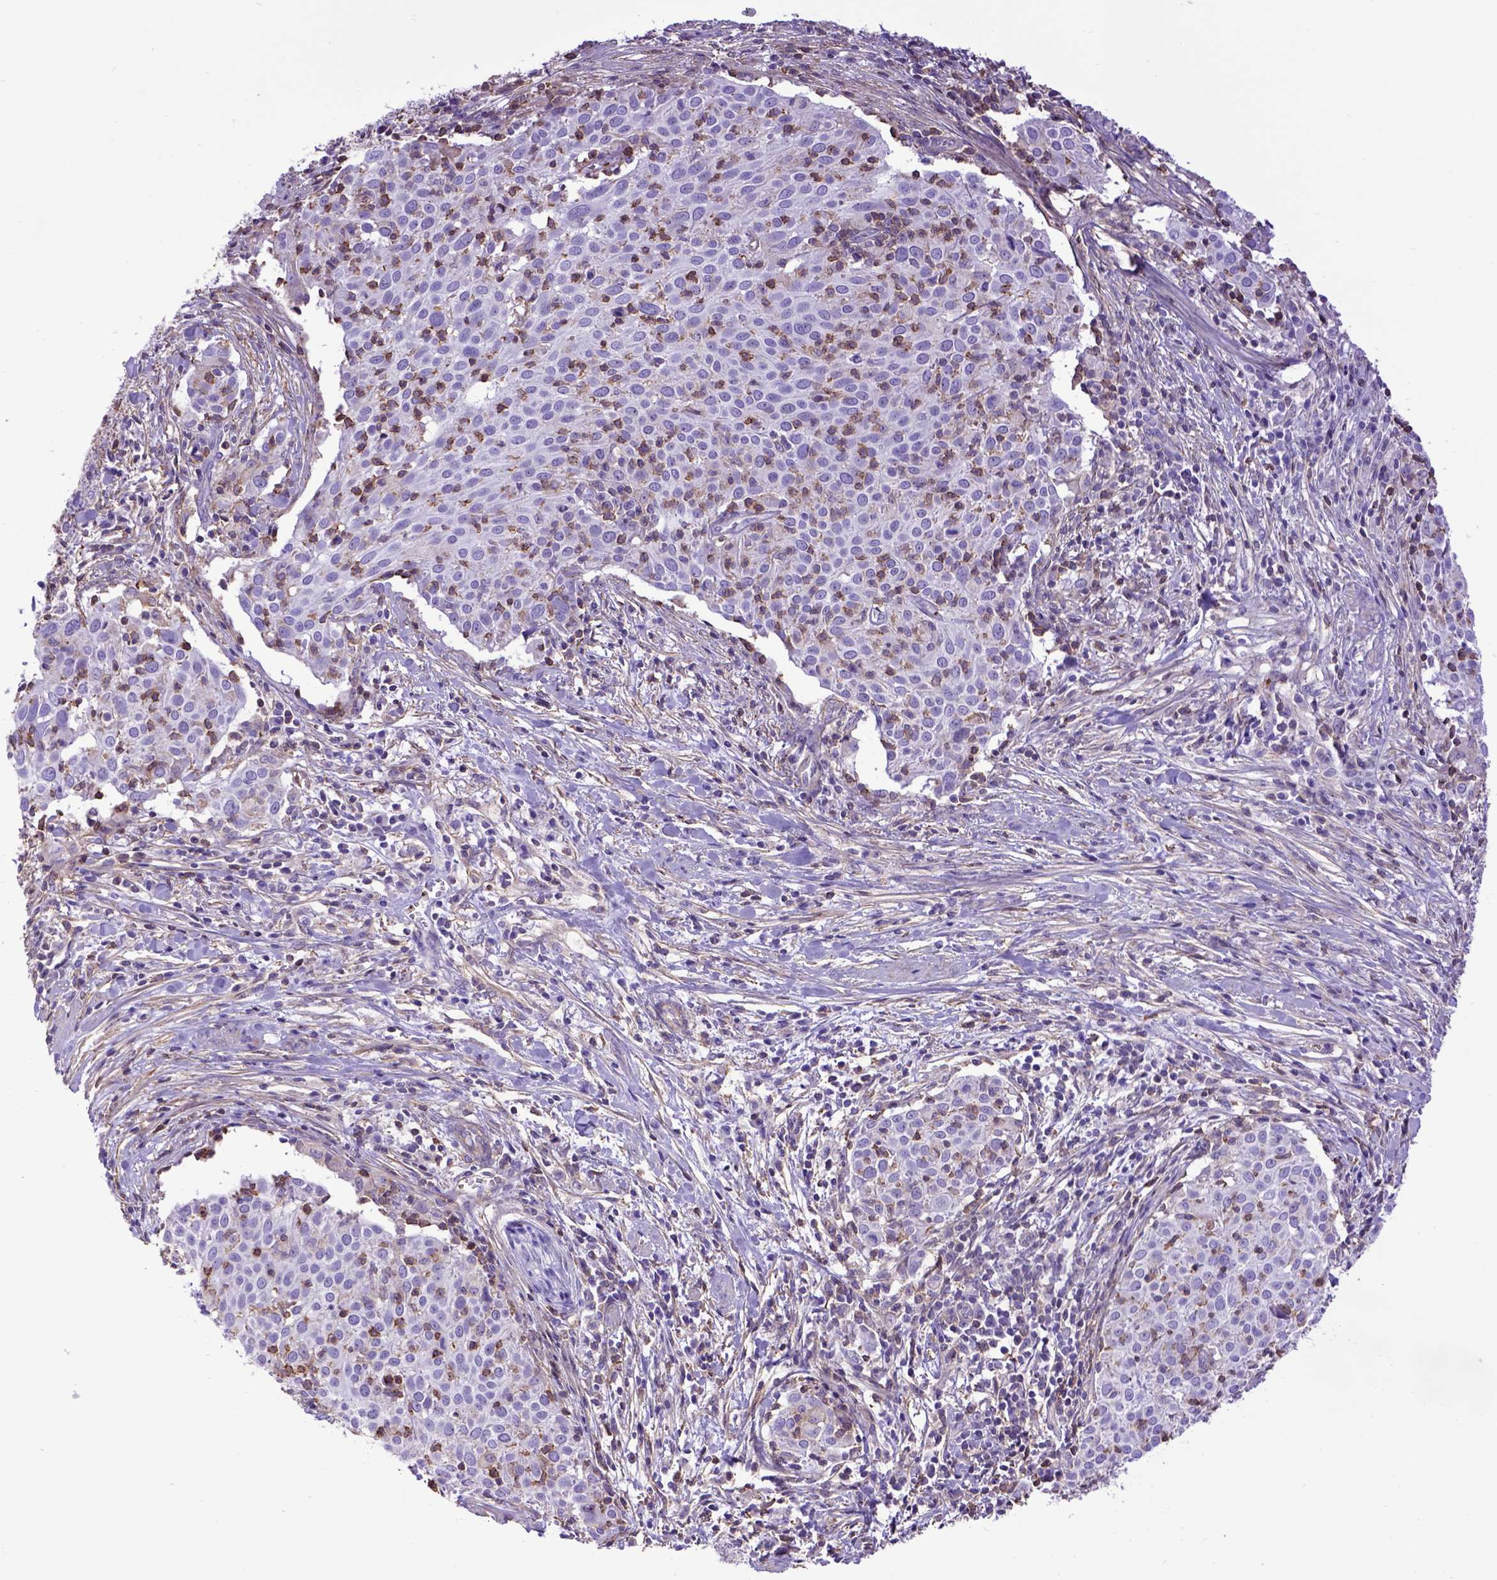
{"staining": {"intensity": "negative", "quantity": "none", "location": "none"}, "tissue": "cervical cancer", "cell_type": "Tumor cells", "image_type": "cancer", "snomed": [{"axis": "morphology", "description": "Squamous cell carcinoma, NOS"}, {"axis": "topography", "description": "Cervix"}], "caption": "This is an IHC photomicrograph of squamous cell carcinoma (cervical). There is no expression in tumor cells.", "gene": "ASAH2", "patient": {"sex": "female", "age": 39}}